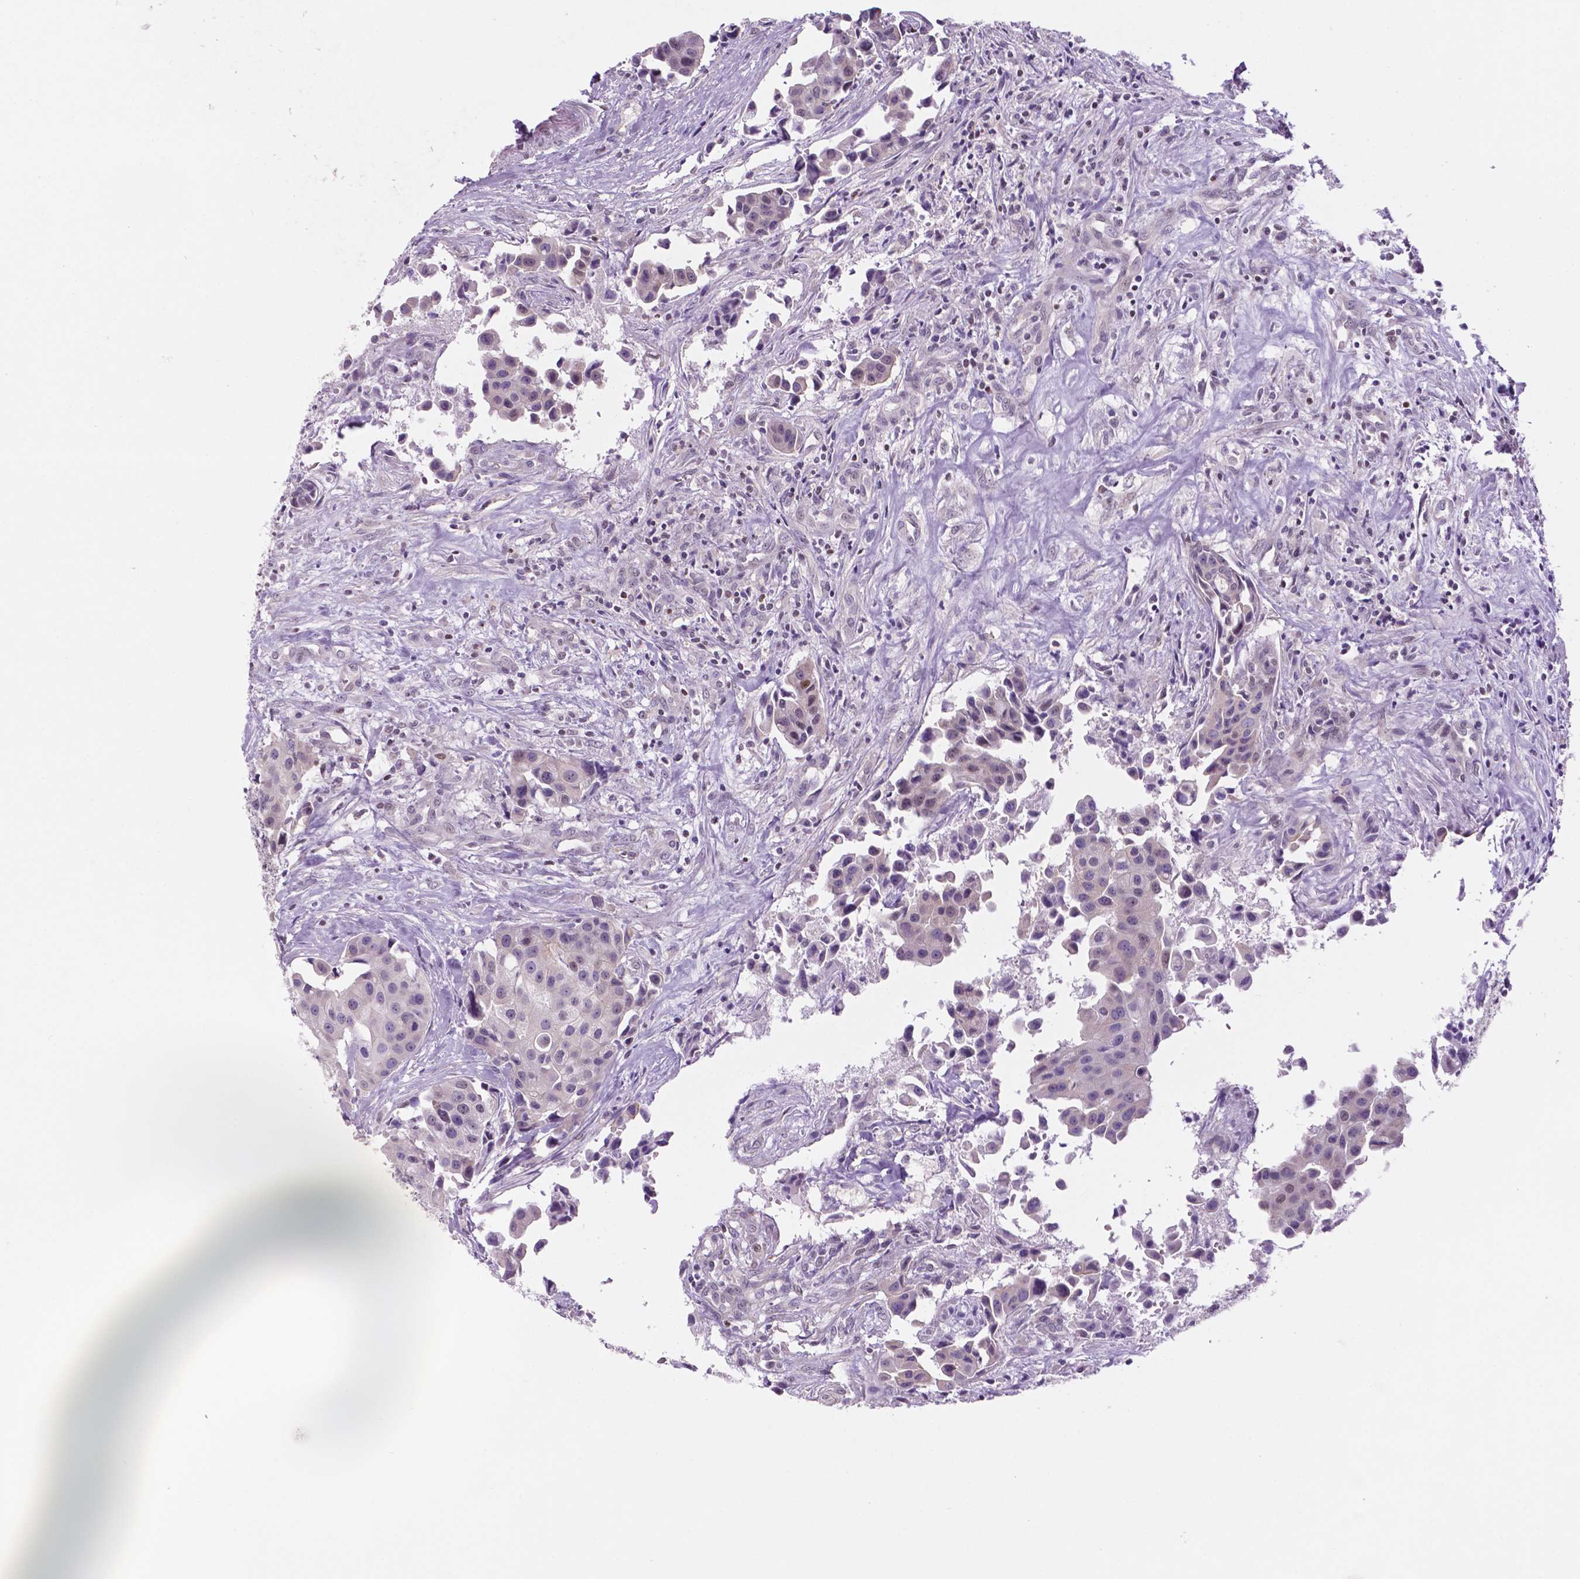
{"staining": {"intensity": "negative", "quantity": "none", "location": "none"}, "tissue": "head and neck cancer", "cell_type": "Tumor cells", "image_type": "cancer", "snomed": [{"axis": "morphology", "description": "Adenocarcinoma, NOS"}, {"axis": "topography", "description": "Head-Neck"}], "caption": "An immunohistochemistry micrograph of head and neck cancer (adenocarcinoma) is shown. There is no staining in tumor cells of head and neck cancer (adenocarcinoma).", "gene": "FAM50B", "patient": {"sex": "male", "age": 76}}